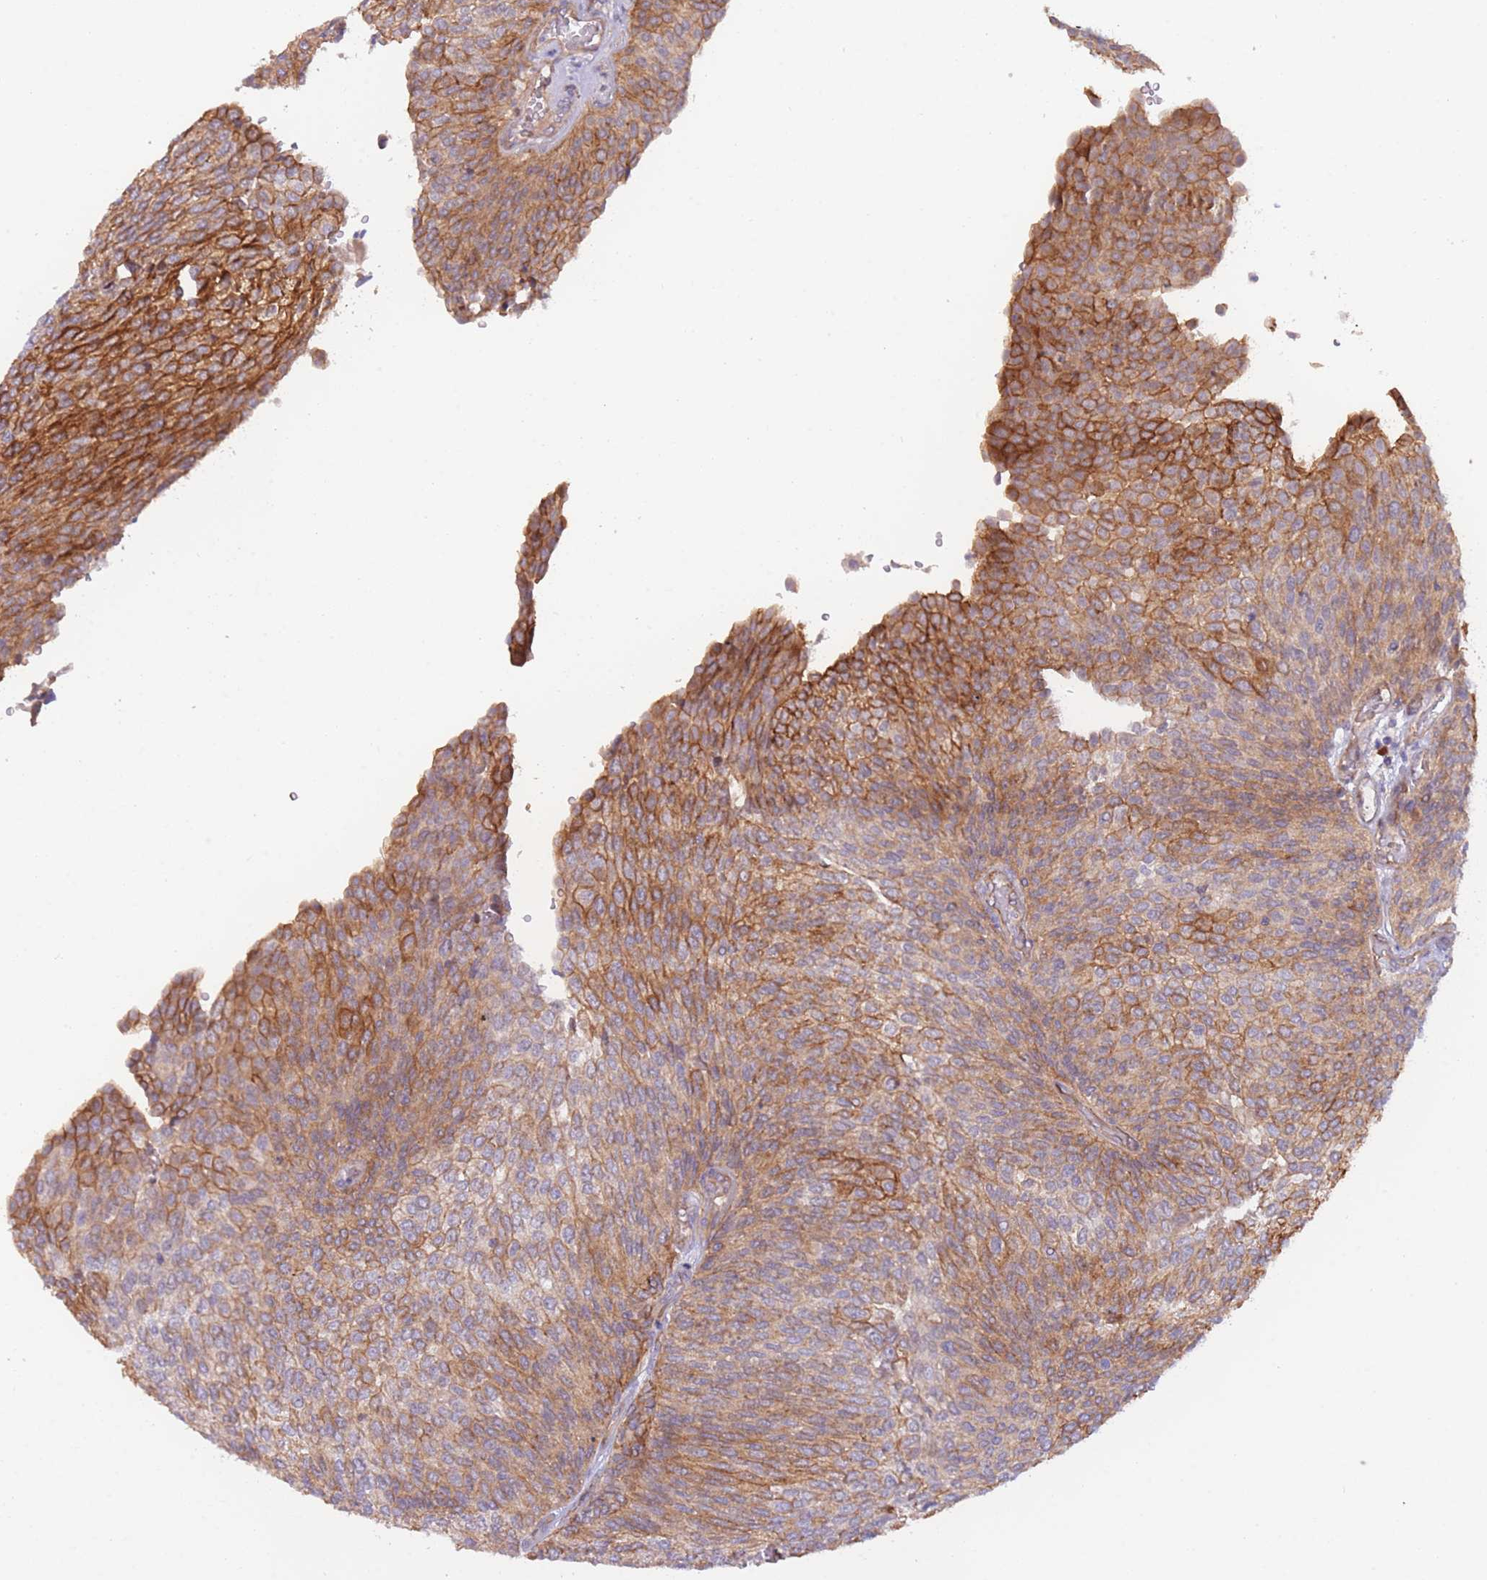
{"staining": {"intensity": "moderate", "quantity": ">75%", "location": "cytoplasmic/membranous"}, "tissue": "urothelial cancer", "cell_type": "Tumor cells", "image_type": "cancer", "snomed": [{"axis": "morphology", "description": "Urothelial carcinoma, Low grade"}, {"axis": "topography", "description": "Urinary bladder"}], "caption": "Urothelial cancer was stained to show a protein in brown. There is medium levels of moderate cytoplasmic/membranous staining in approximately >75% of tumor cells. (brown staining indicates protein expression, while blue staining denotes nuclei).", "gene": "WDR93", "patient": {"sex": "female", "age": 79}}